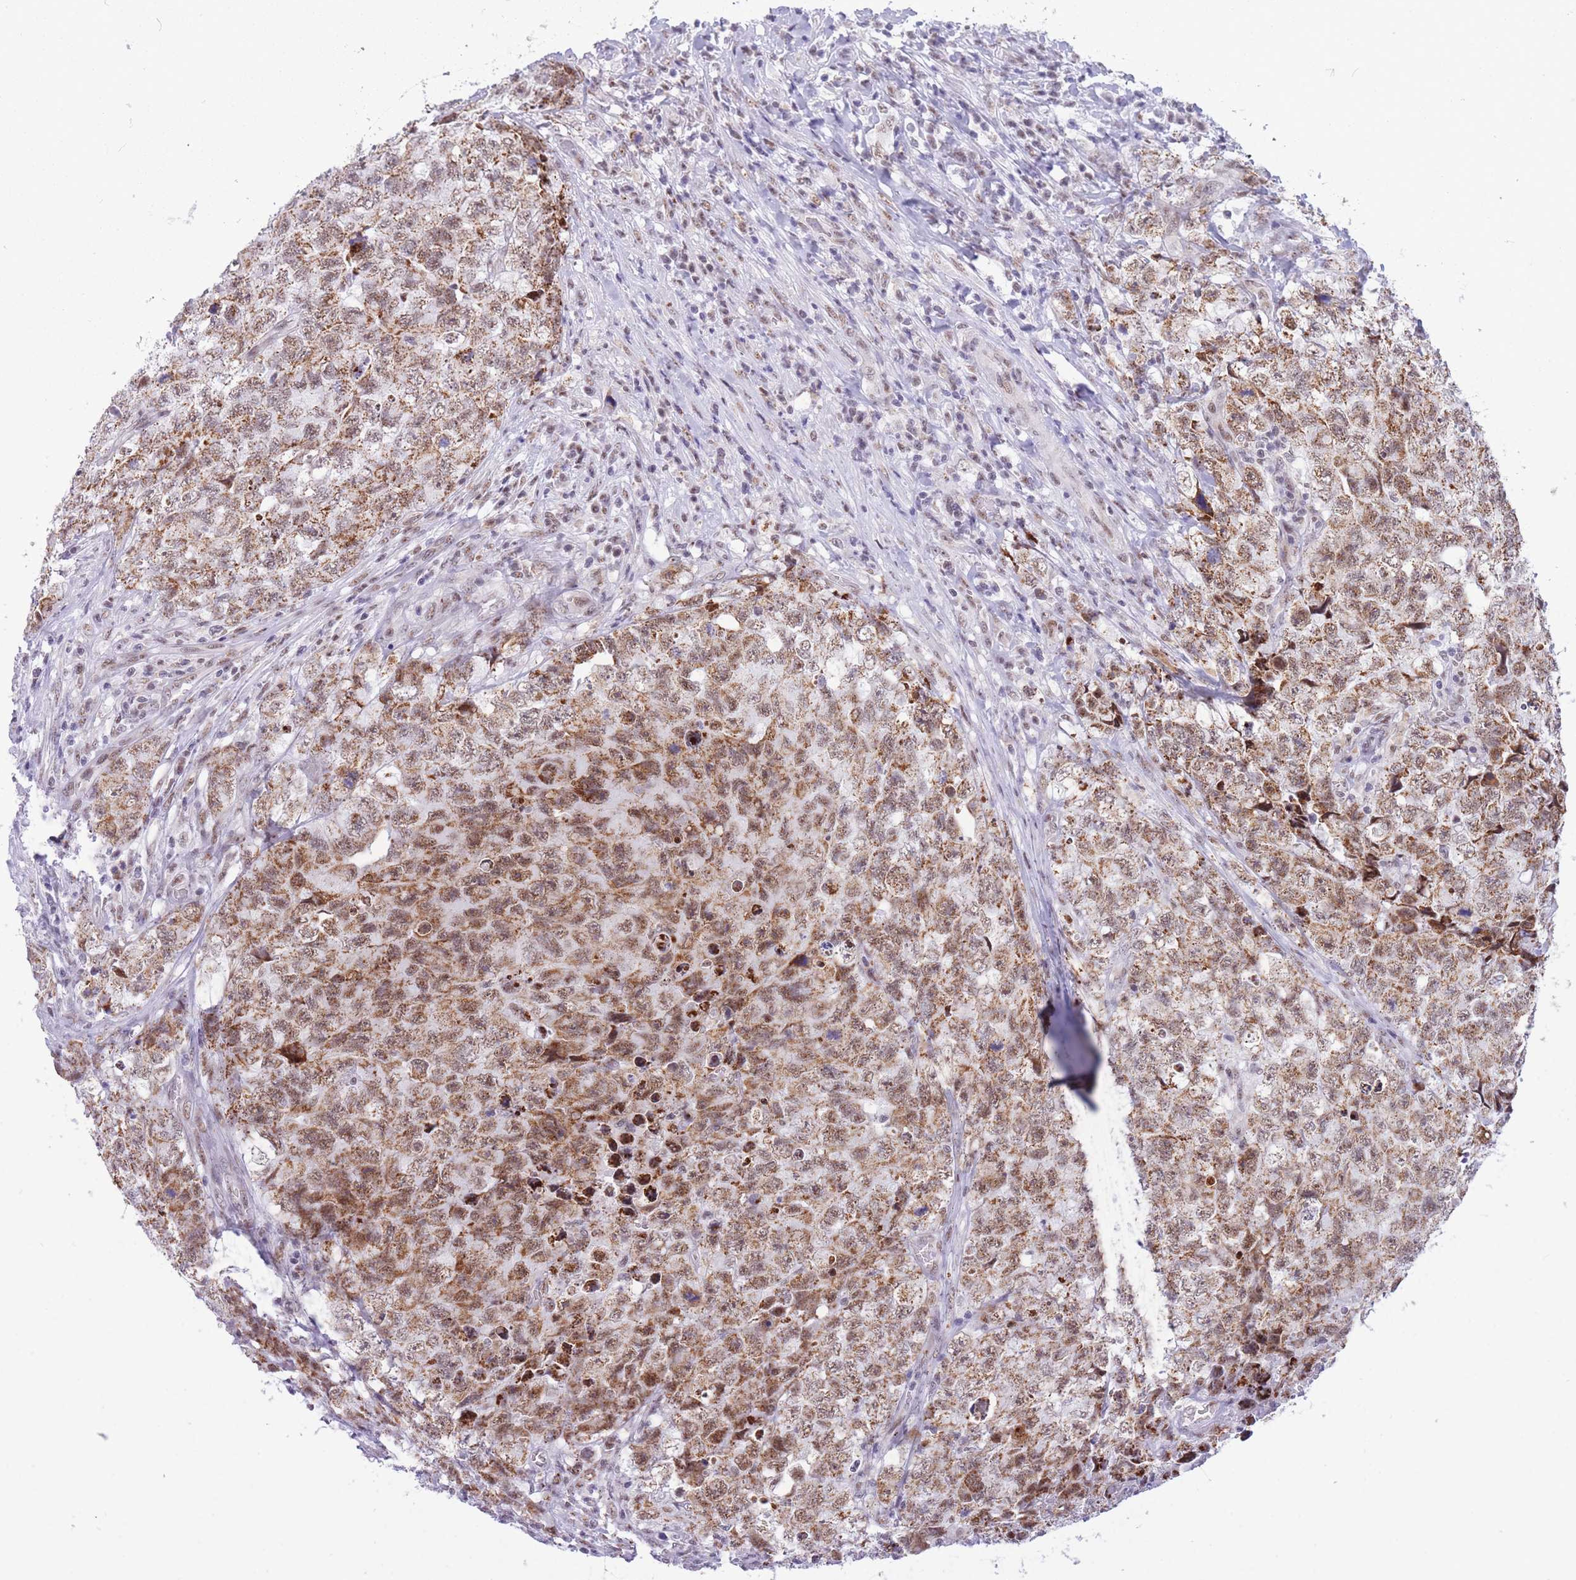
{"staining": {"intensity": "moderate", "quantity": ">75%", "location": "cytoplasmic/membranous"}, "tissue": "testis cancer", "cell_type": "Tumor cells", "image_type": "cancer", "snomed": [{"axis": "morphology", "description": "Carcinoma, Embryonal, NOS"}, {"axis": "topography", "description": "Testis"}], "caption": "Testis cancer (embryonal carcinoma) tissue displays moderate cytoplasmic/membranous staining in about >75% of tumor cells, visualized by immunohistochemistry.", "gene": "CYP2B6", "patient": {"sex": "male", "age": 31}}